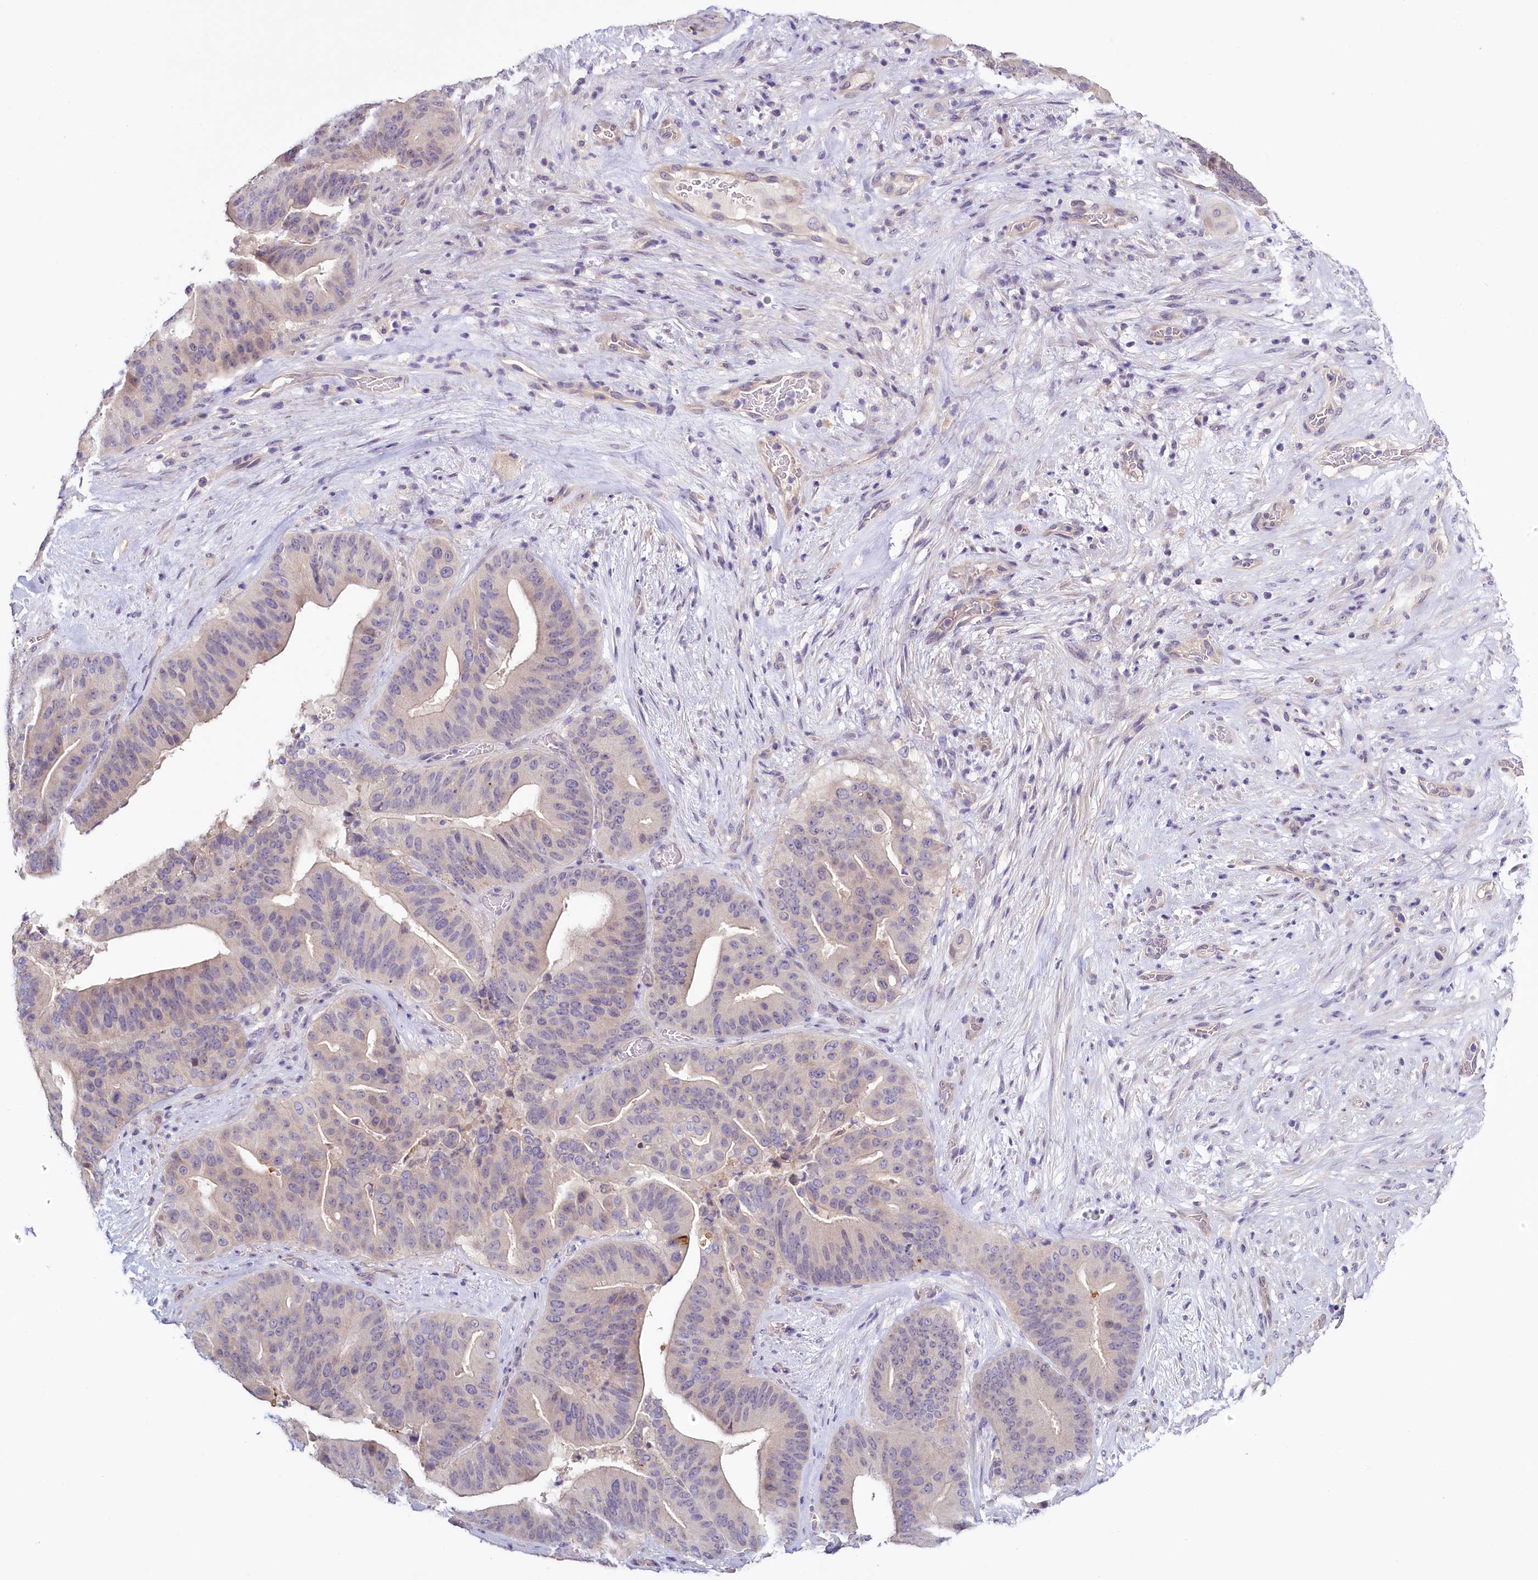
{"staining": {"intensity": "negative", "quantity": "none", "location": "none"}, "tissue": "pancreatic cancer", "cell_type": "Tumor cells", "image_type": "cancer", "snomed": [{"axis": "morphology", "description": "Adenocarcinoma, NOS"}, {"axis": "topography", "description": "Pancreas"}], "caption": "Photomicrograph shows no significant protein expression in tumor cells of adenocarcinoma (pancreatic). (DAB immunohistochemistry (IHC) with hematoxylin counter stain).", "gene": "PDE6D", "patient": {"sex": "female", "age": 77}}